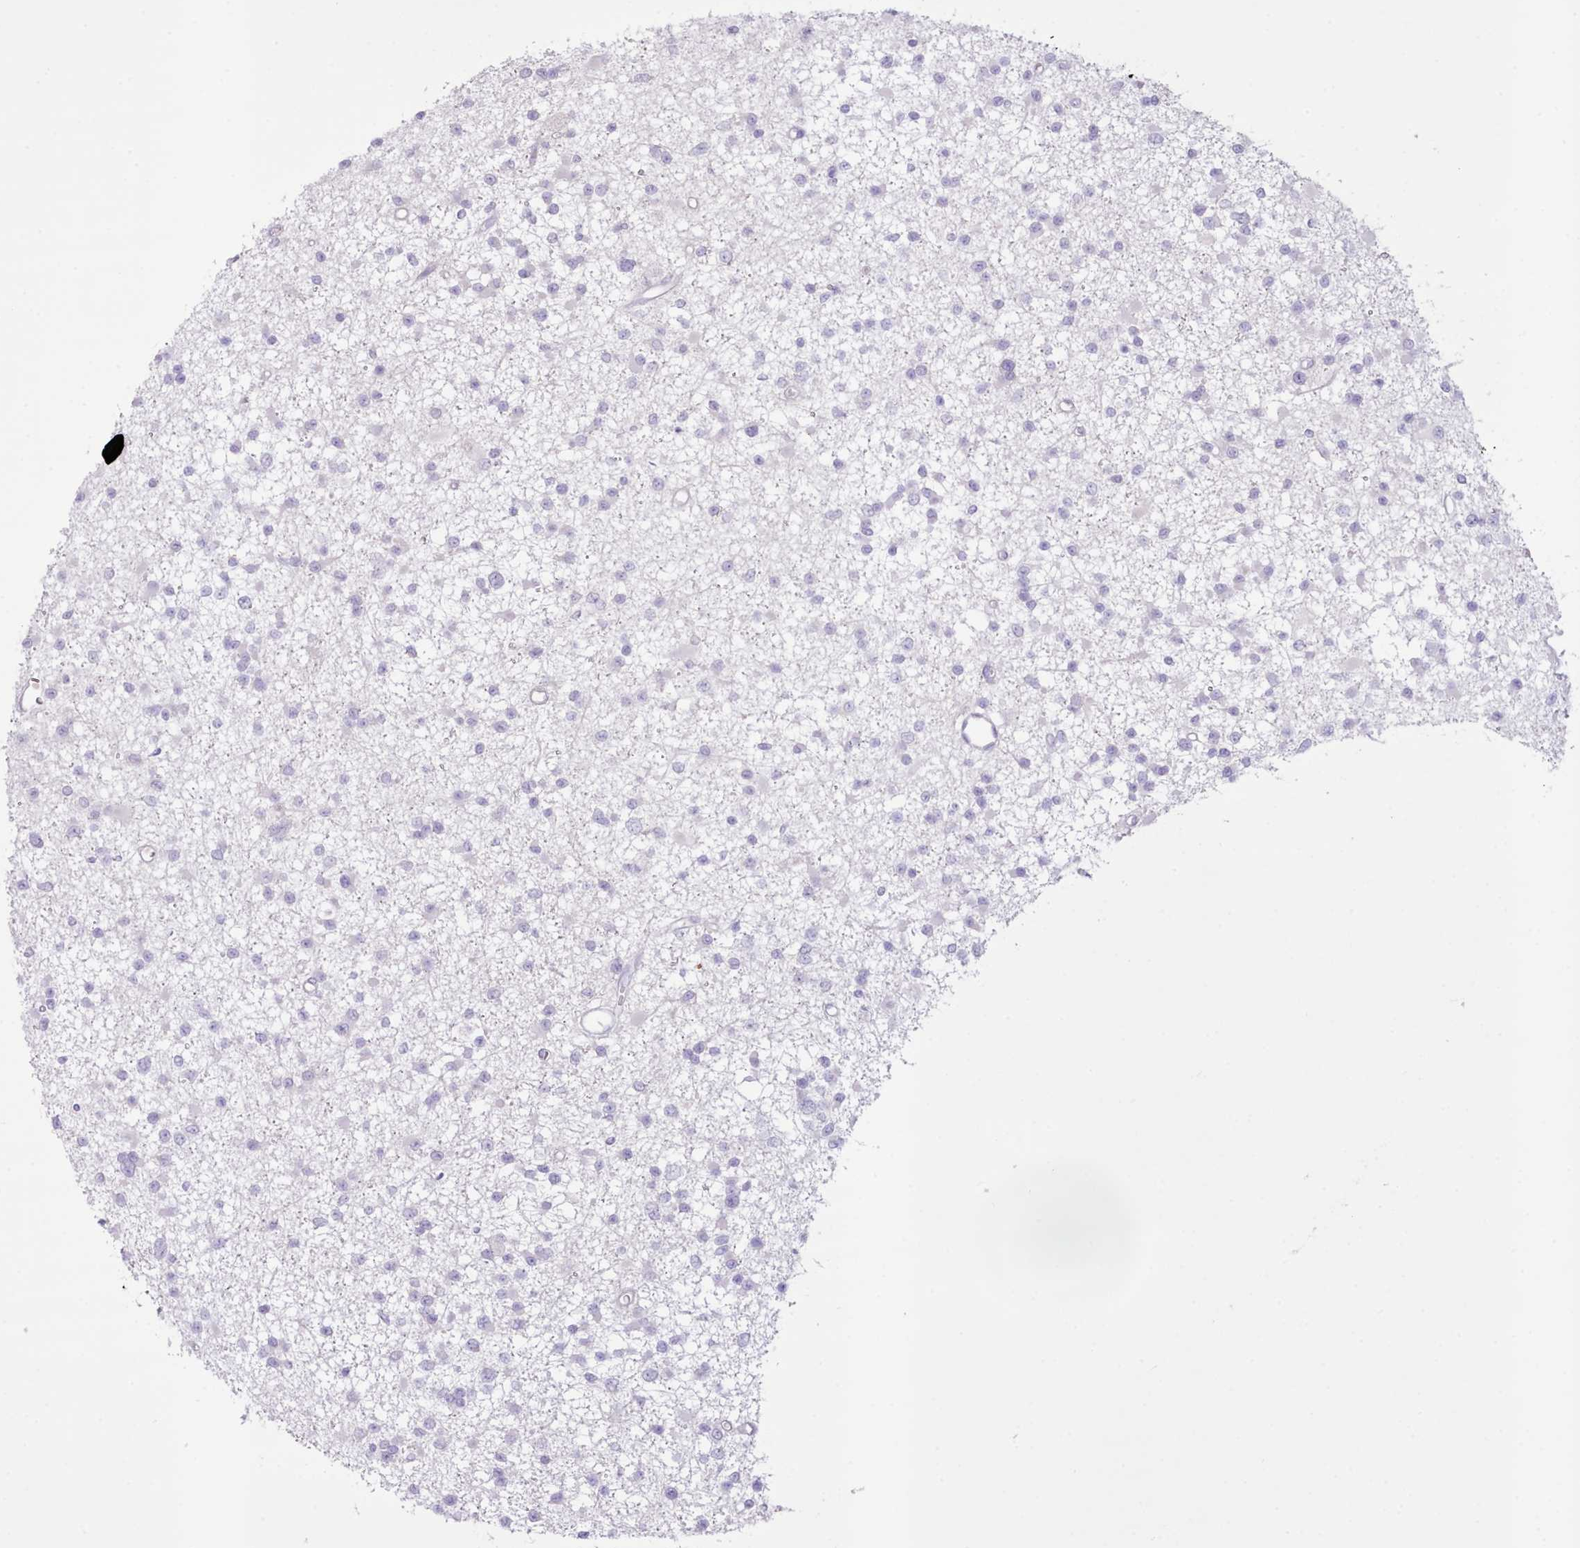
{"staining": {"intensity": "negative", "quantity": "none", "location": "none"}, "tissue": "glioma", "cell_type": "Tumor cells", "image_type": "cancer", "snomed": [{"axis": "morphology", "description": "Glioma, malignant, Low grade"}, {"axis": "topography", "description": "Brain"}], "caption": "This is a photomicrograph of immunohistochemistry (IHC) staining of malignant glioma (low-grade), which shows no staining in tumor cells. Nuclei are stained in blue.", "gene": "CCL1", "patient": {"sex": "female", "age": 22}}